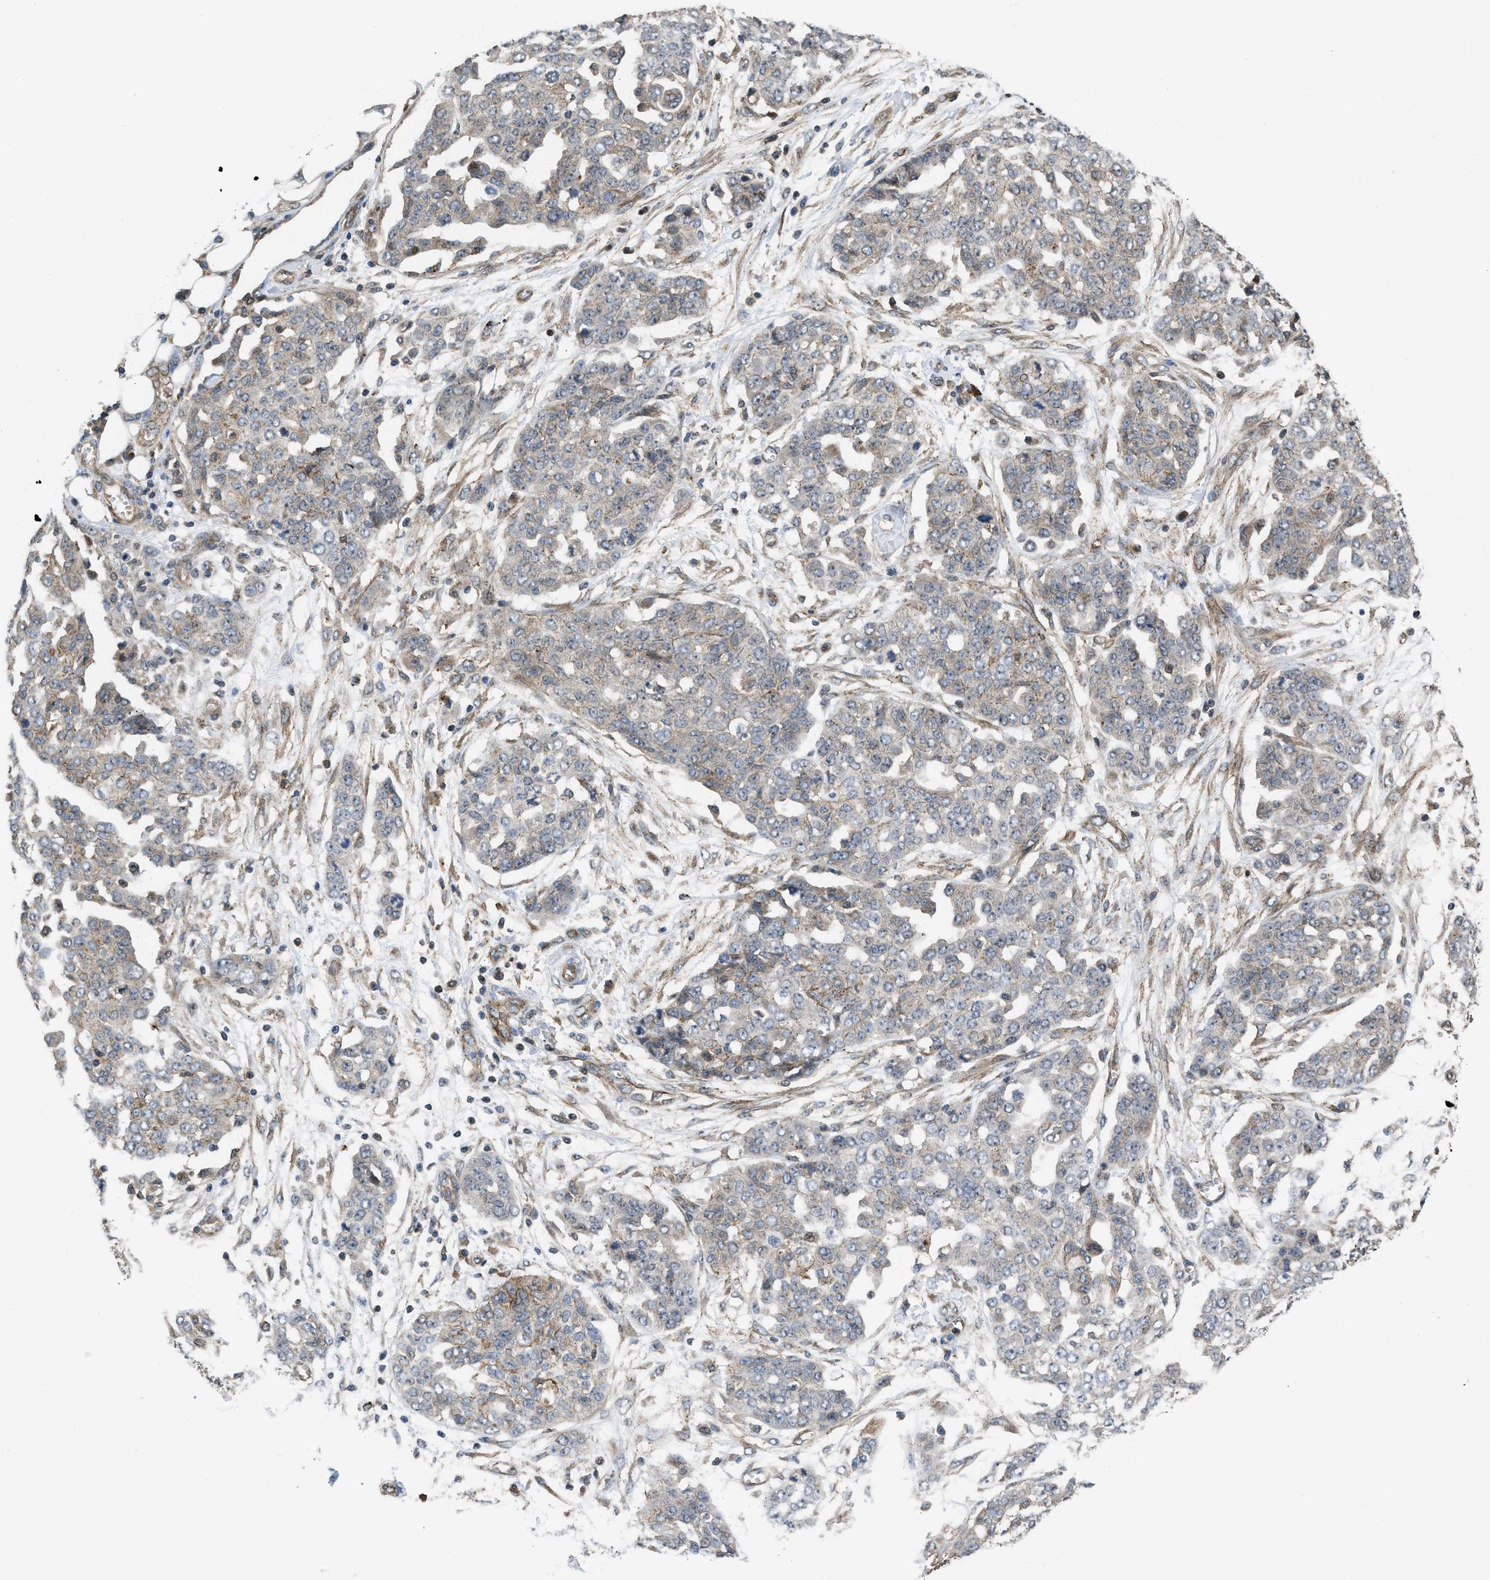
{"staining": {"intensity": "negative", "quantity": "none", "location": "none"}, "tissue": "ovarian cancer", "cell_type": "Tumor cells", "image_type": "cancer", "snomed": [{"axis": "morphology", "description": "Cystadenocarcinoma, serous, NOS"}, {"axis": "topography", "description": "Soft tissue"}, {"axis": "topography", "description": "Ovary"}], "caption": "There is no significant positivity in tumor cells of ovarian cancer (serous cystadenocarcinoma).", "gene": "GPATCH2L", "patient": {"sex": "female", "age": 57}}